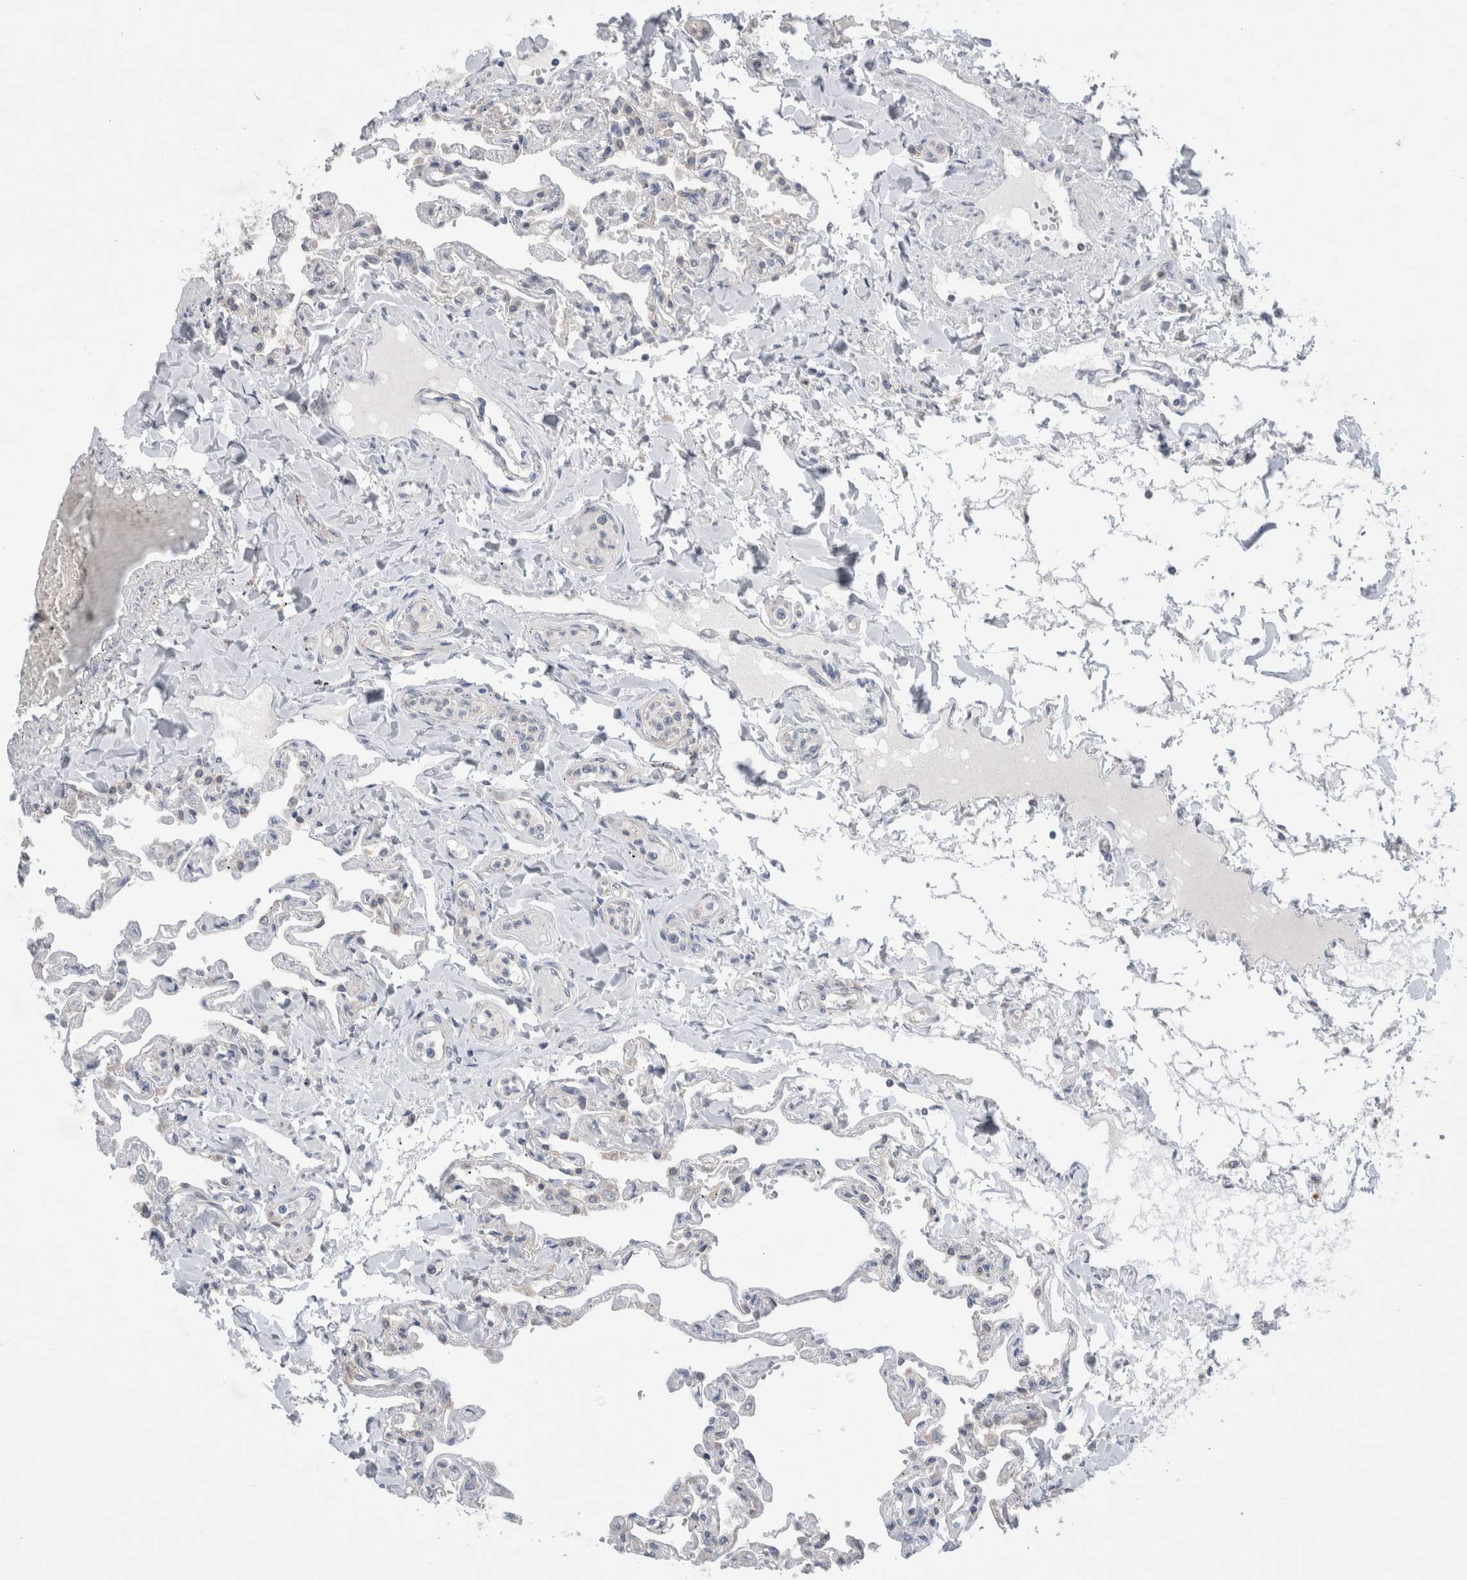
{"staining": {"intensity": "negative", "quantity": "none", "location": "none"}, "tissue": "lung", "cell_type": "Alveolar cells", "image_type": "normal", "snomed": [{"axis": "morphology", "description": "Normal tissue, NOS"}, {"axis": "topography", "description": "Lung"}], "caption": "DAB (3,3'-diaminobenzidine) immunohistochemical staining of benign human lung shows no significant expression in alveolar cells. The staining was performed using DAB to visualize the protein expression in brown, while the nuclei were stained in blue with hematoxylin (Magnification: 20x).", "gene": "IFT74", "patient": {"sex": "male", "age": 21}}